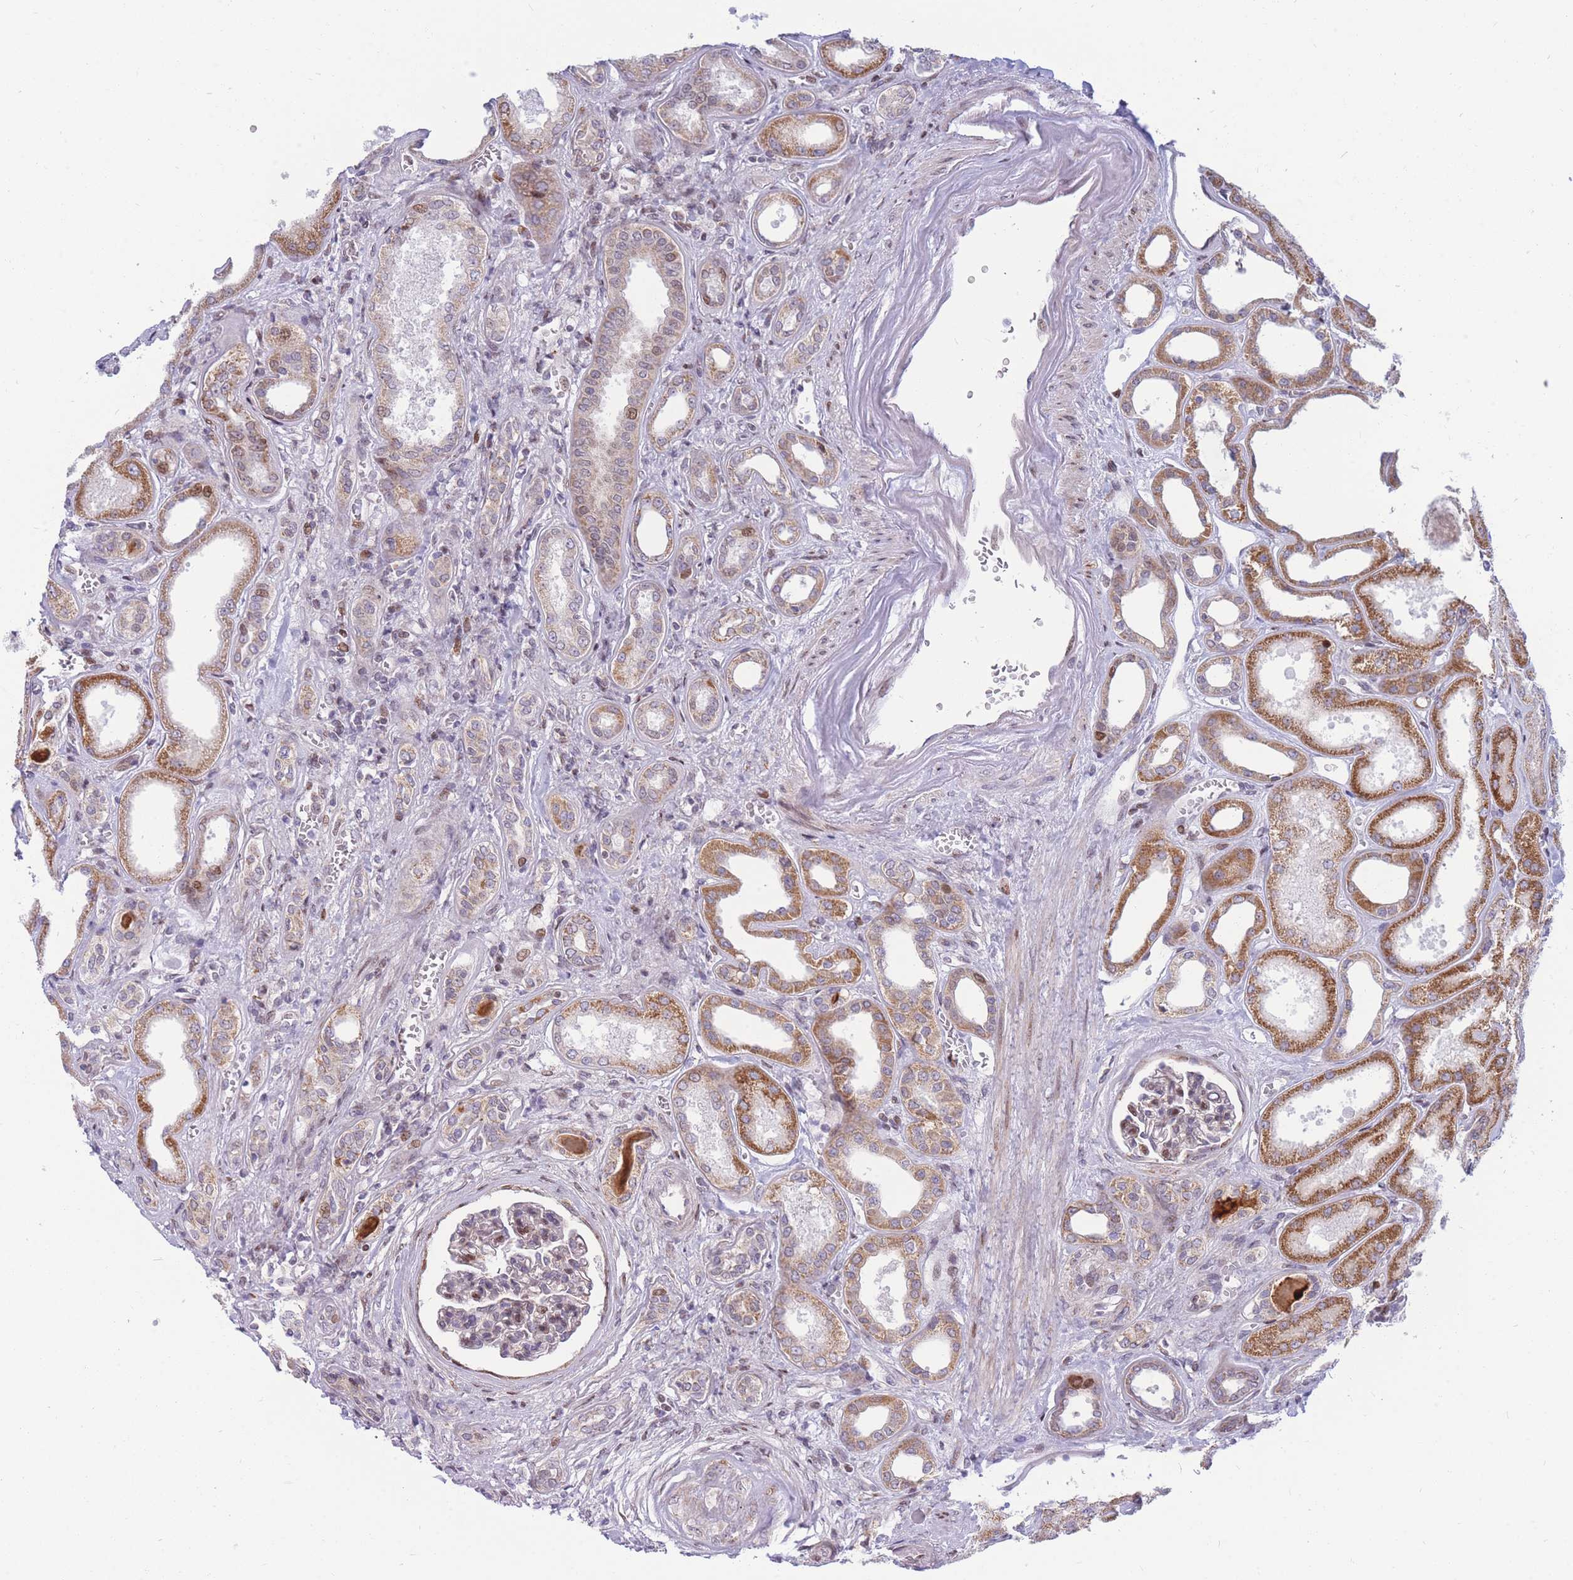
{"staining": {"intensity": "moderate", "quantity": "<25%", "location": "nuclear"}, "tissue": "kidney", "cell_type": "Cells in glomeruli", "image_type": "normal", "snomed": [{"axis": "morphology", "description": "Normal tissue, NOS"}, {"axis": "morphology", "description": "Adenocarcinoma, NOS"}, {"axis": "topography", "description": "Kidney"}], "caption": "Immunohistochemical staining of unremarkable kidney exhibits moderate nuclear protein positivity in about <25% of cells in glomeruli.", "gene": "HSPE1", "patient": {"sex": "female", "age": 68}}